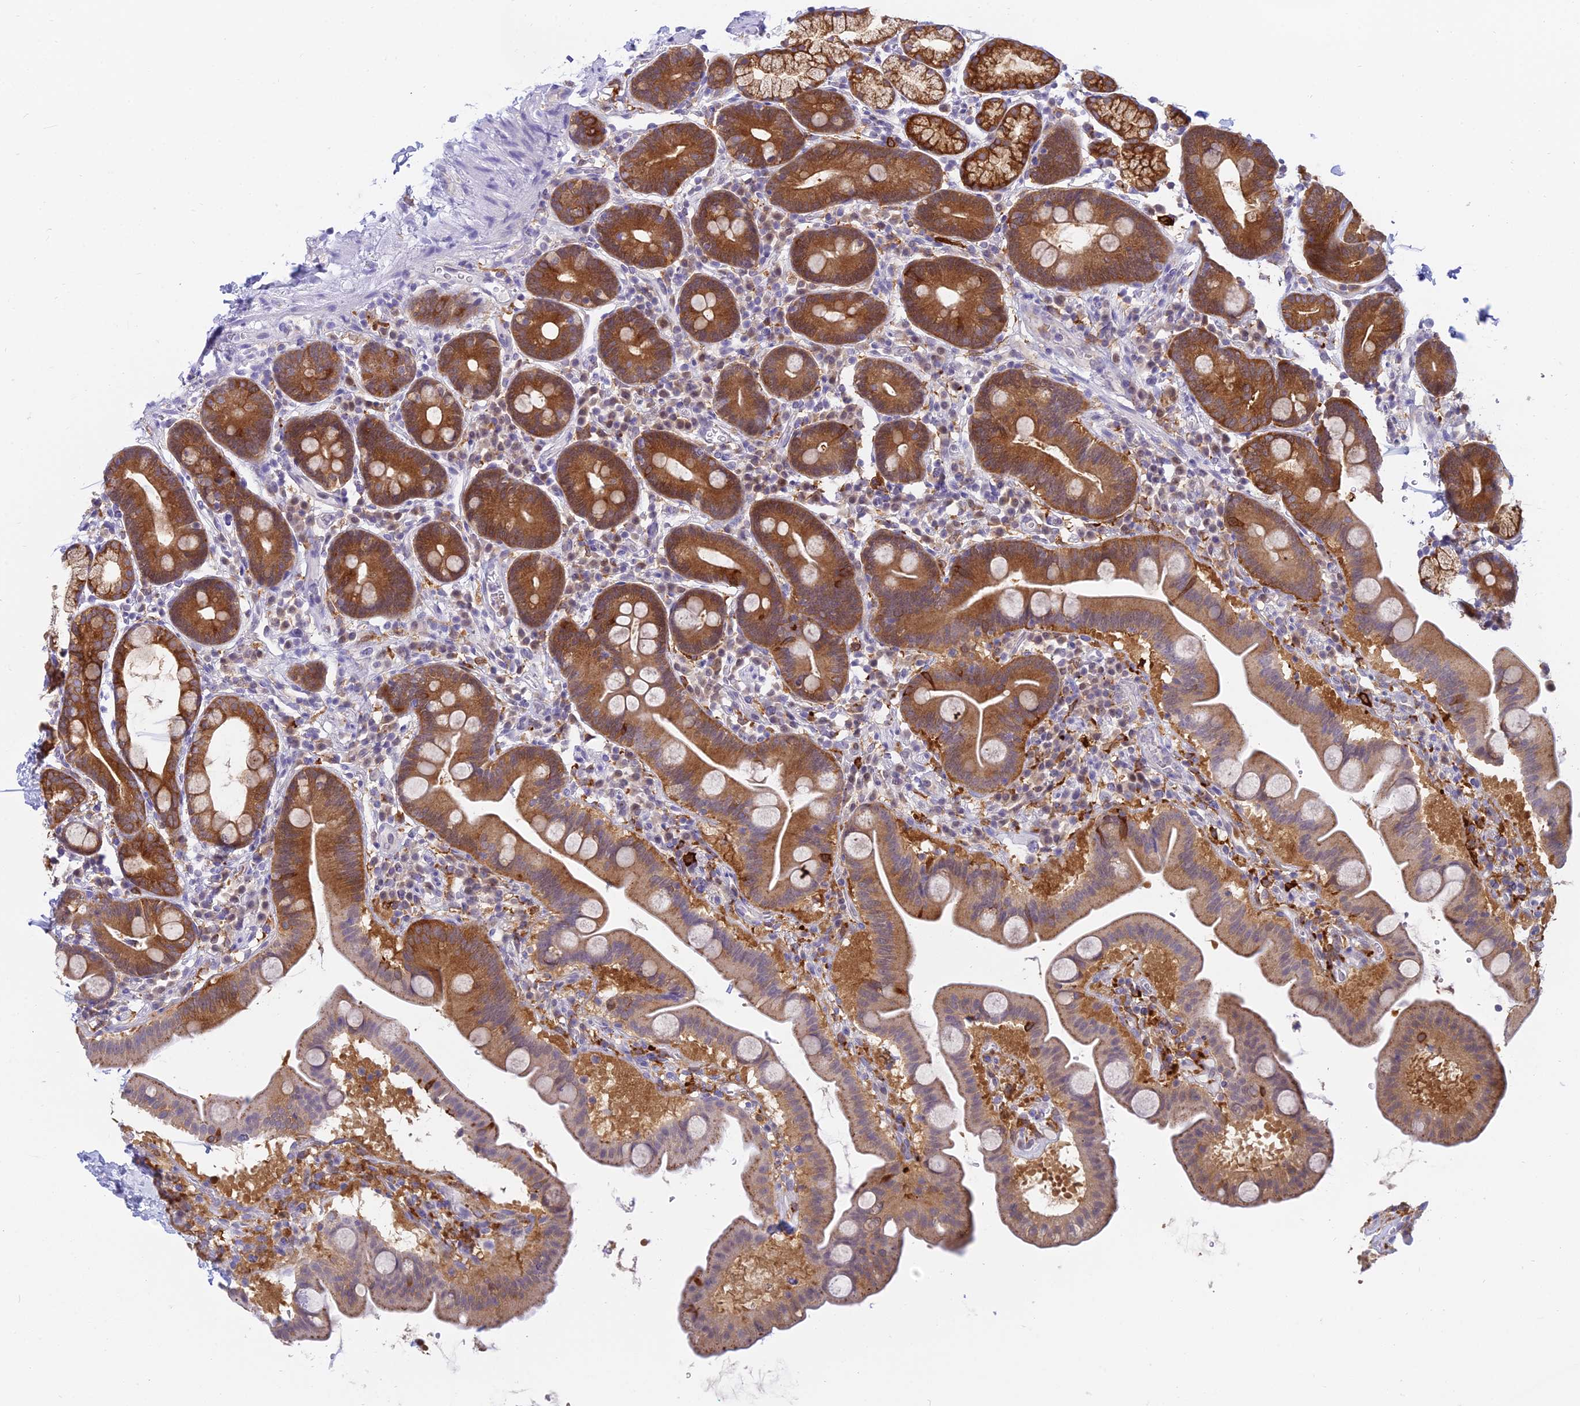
{"staining": {"intensity": "strong", "quantity": ">75%", "location": "cytoplasmic/membranous"}, "tissue": "duodenum", "cell_type": "Glandular cells", "image_type": "normal", "snomed": [{"axis": "morphology", "description": "Normal tissue, NOS"}, {"axis": "topography", "description": "Duodenum"}], "caption": "This is a micrograph of immunohistochemistry (IHC) staining of normal duodenum, which shows strong expression in the cytoplasmic/membranous of glandular cells.", "gene": "UBE2G1", "patient": {"sex": "male", "age": 54}}